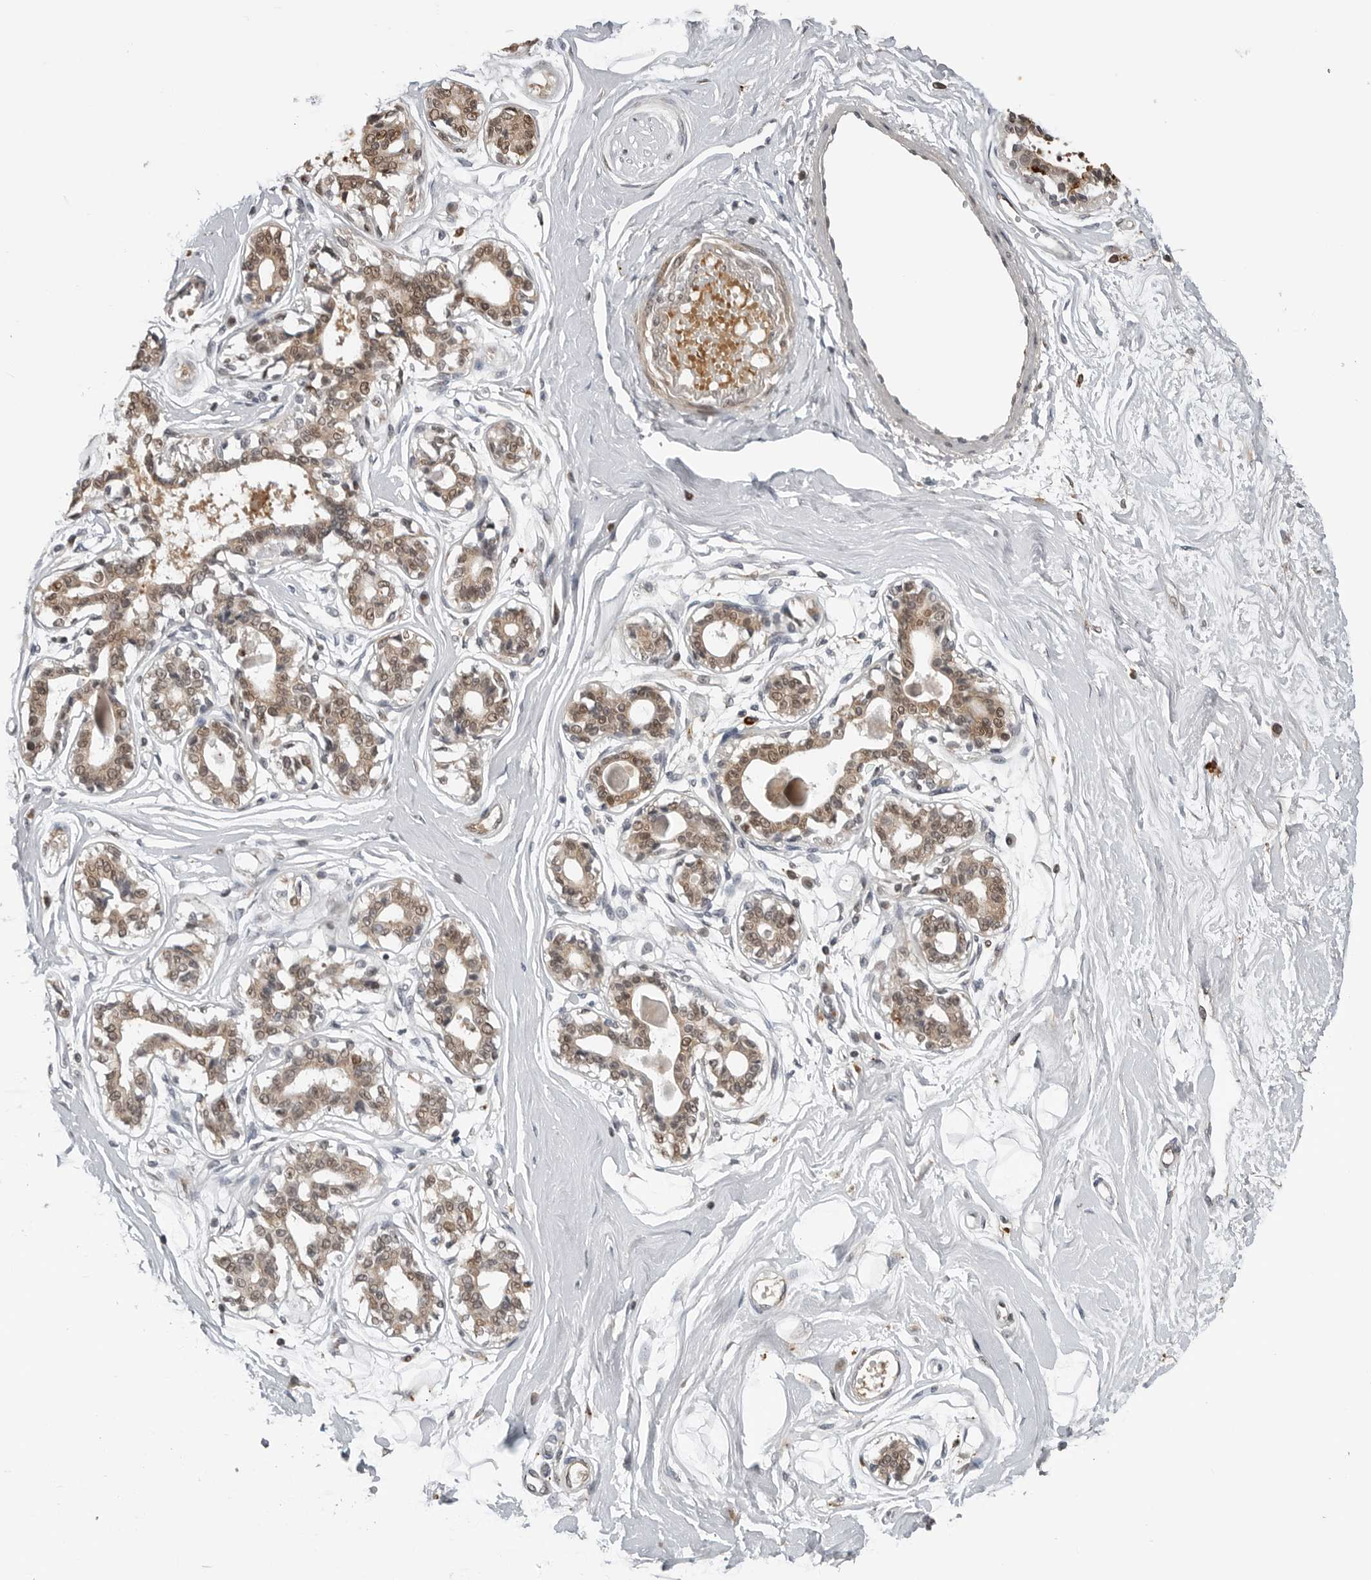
{"staining": {"intensity": "negative", "quantity": "none", "location": "none"}, "tissue": "breast", "cell_type": "Adipocytes", "image_type": "normal", "snomed": [{"axis": "morphology", "description": "Normal tissue, NOS"}, {"axis": "topography", "description": "Breast"}], "caption": "DAB immunohistochemical staining of unremarkable human breast reveals no significant positivity in adipocytes.", "gene": "CXCR5", "patient": {"sex": "female", "age": 45}}